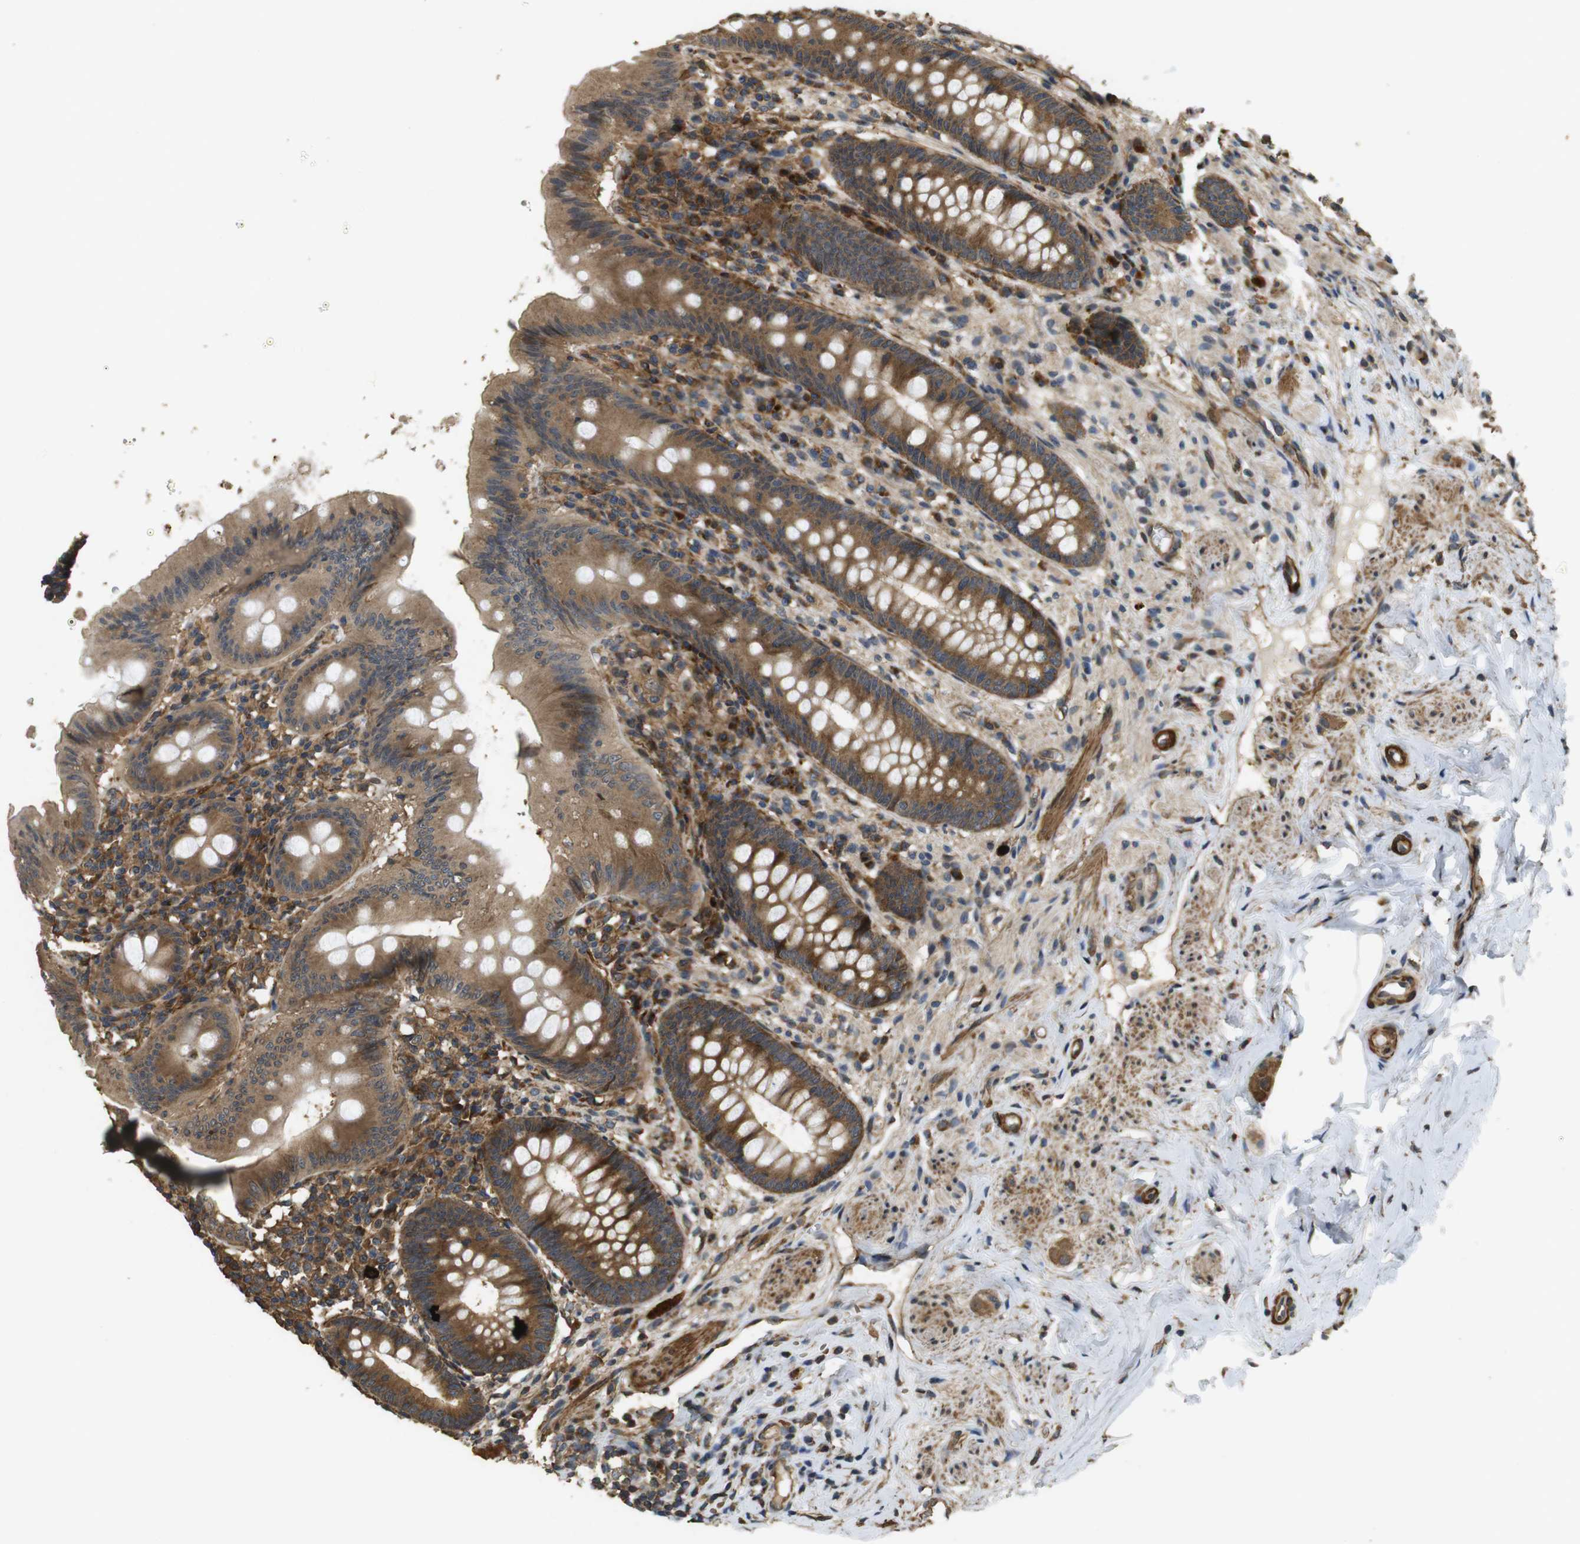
{"staining": {"intensity": "moderate", "quantity": ">75%", "location": "cytoplasmic/membranous"}, "tissue": "appendix", "cell_type": "Glandular cells", "image_type": "normal", "snomed": [{"axis": "morphology", "description": "Normal tissue, NOS"}, {"axis": "topography", "description": "Appendix"}], "caption": "A photomicrograph of human appendix stained for a protein reveals moderate cytoplasmic/membranous brown staining in glandular cells. The staining is performed using DAB (3,3'-diaminobenzidine) brown chromogen to label protein expression. The nuclei are counter-stained blue using hematoxylin.", "gene": "BNIP3", "patient": {"sex": "male", "age": 56}}